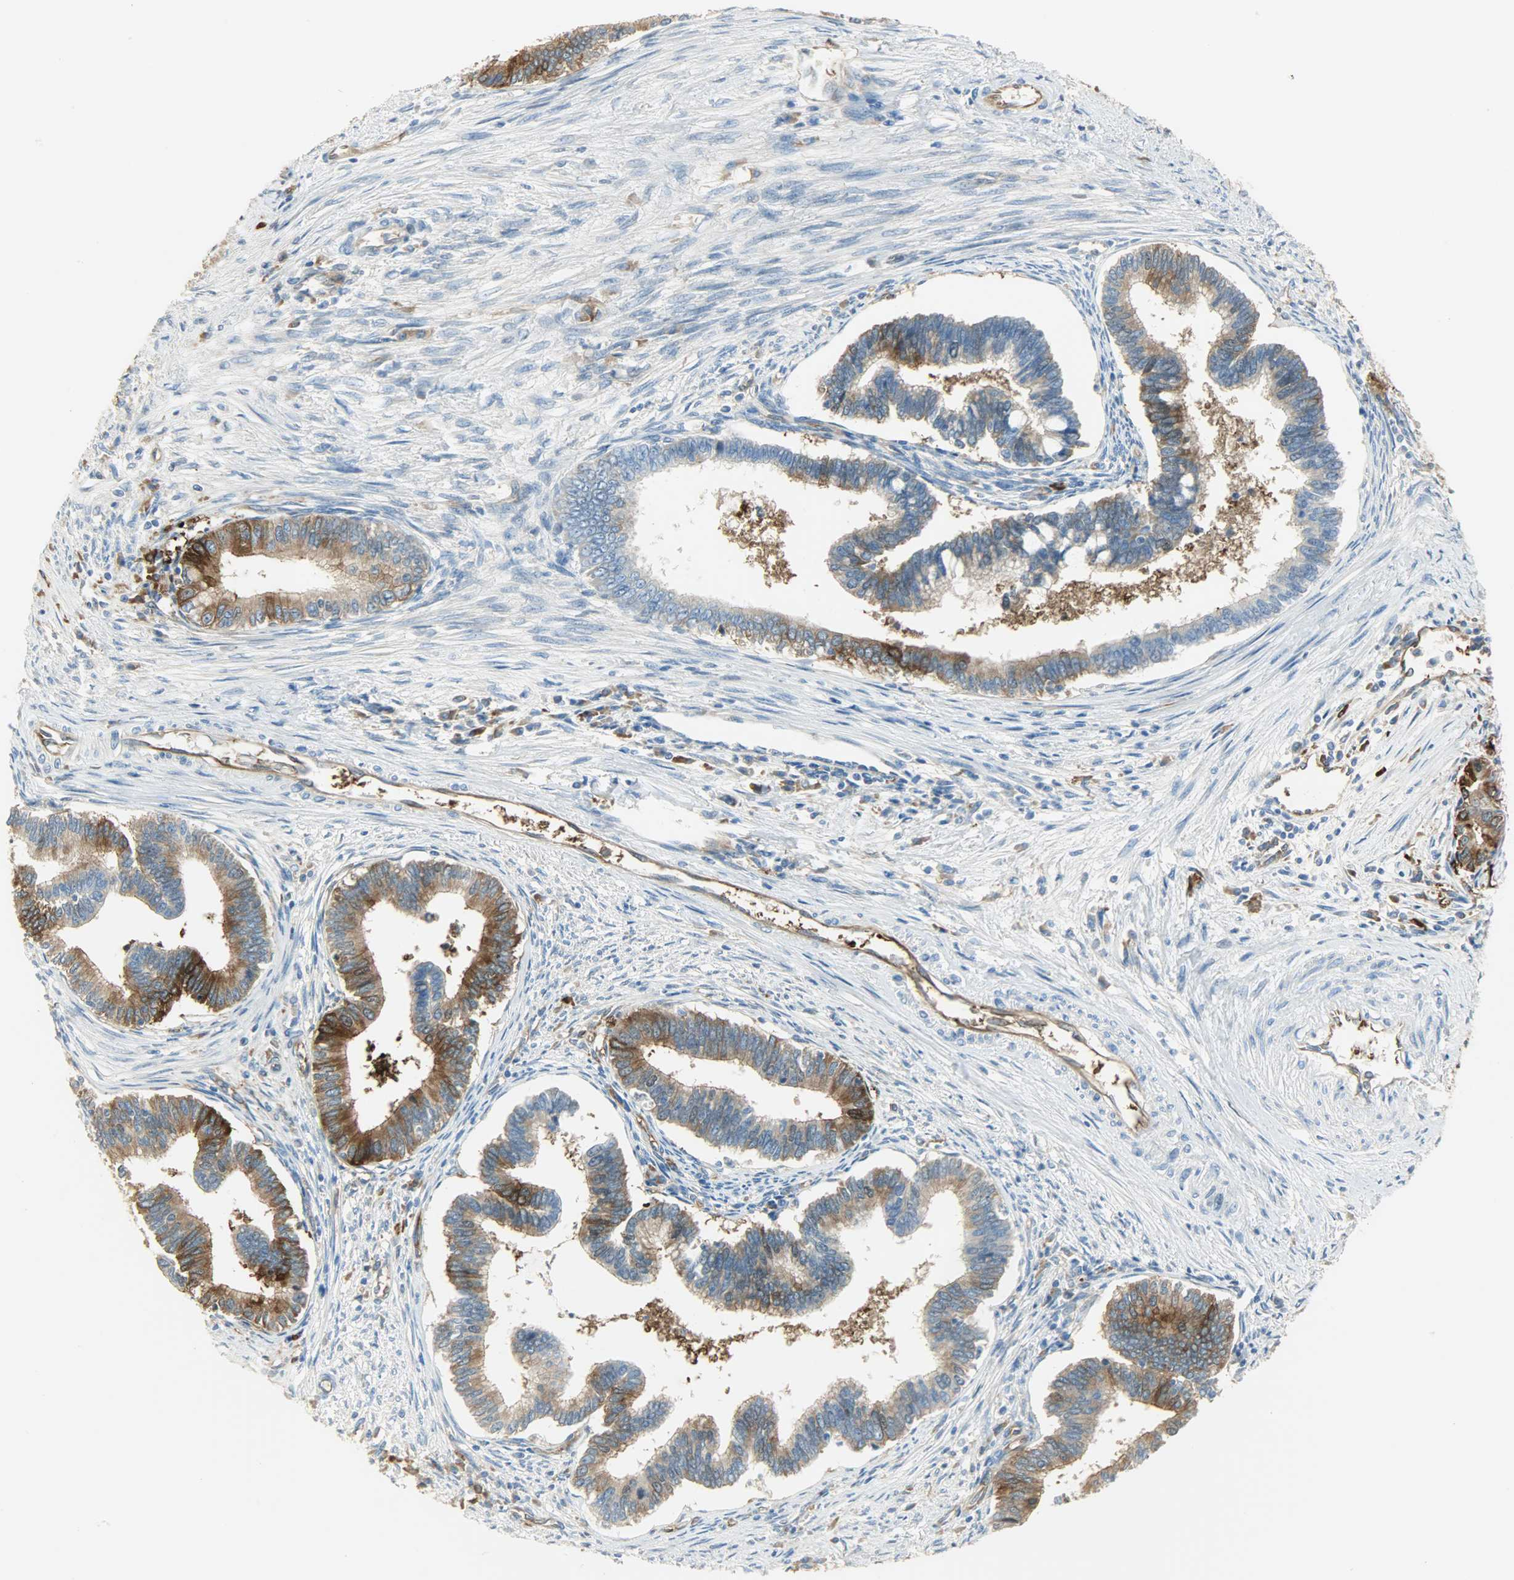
{"staining": {"intensity": "strong", "quantity": "25%-75%", "location": "cytoplasmic/membranous"}, "tissue": "cervical cancer", "cell_type": "Tumor cells", "image_type": "cancer", "snomed": [{"axis": "morphology", "description": "Adenocarcinoma, NOS"}, {"axis": "topography", "description": "Cervix"}], "caption": "Tumor cells exhibit high levels of strong cytoplasmic/membranous staining in approximately 25%-75% of cells in cervical cancer (adenocarcinoma).", "gene": "WARS1", "patient": {"sex": "female", "age": 36}}